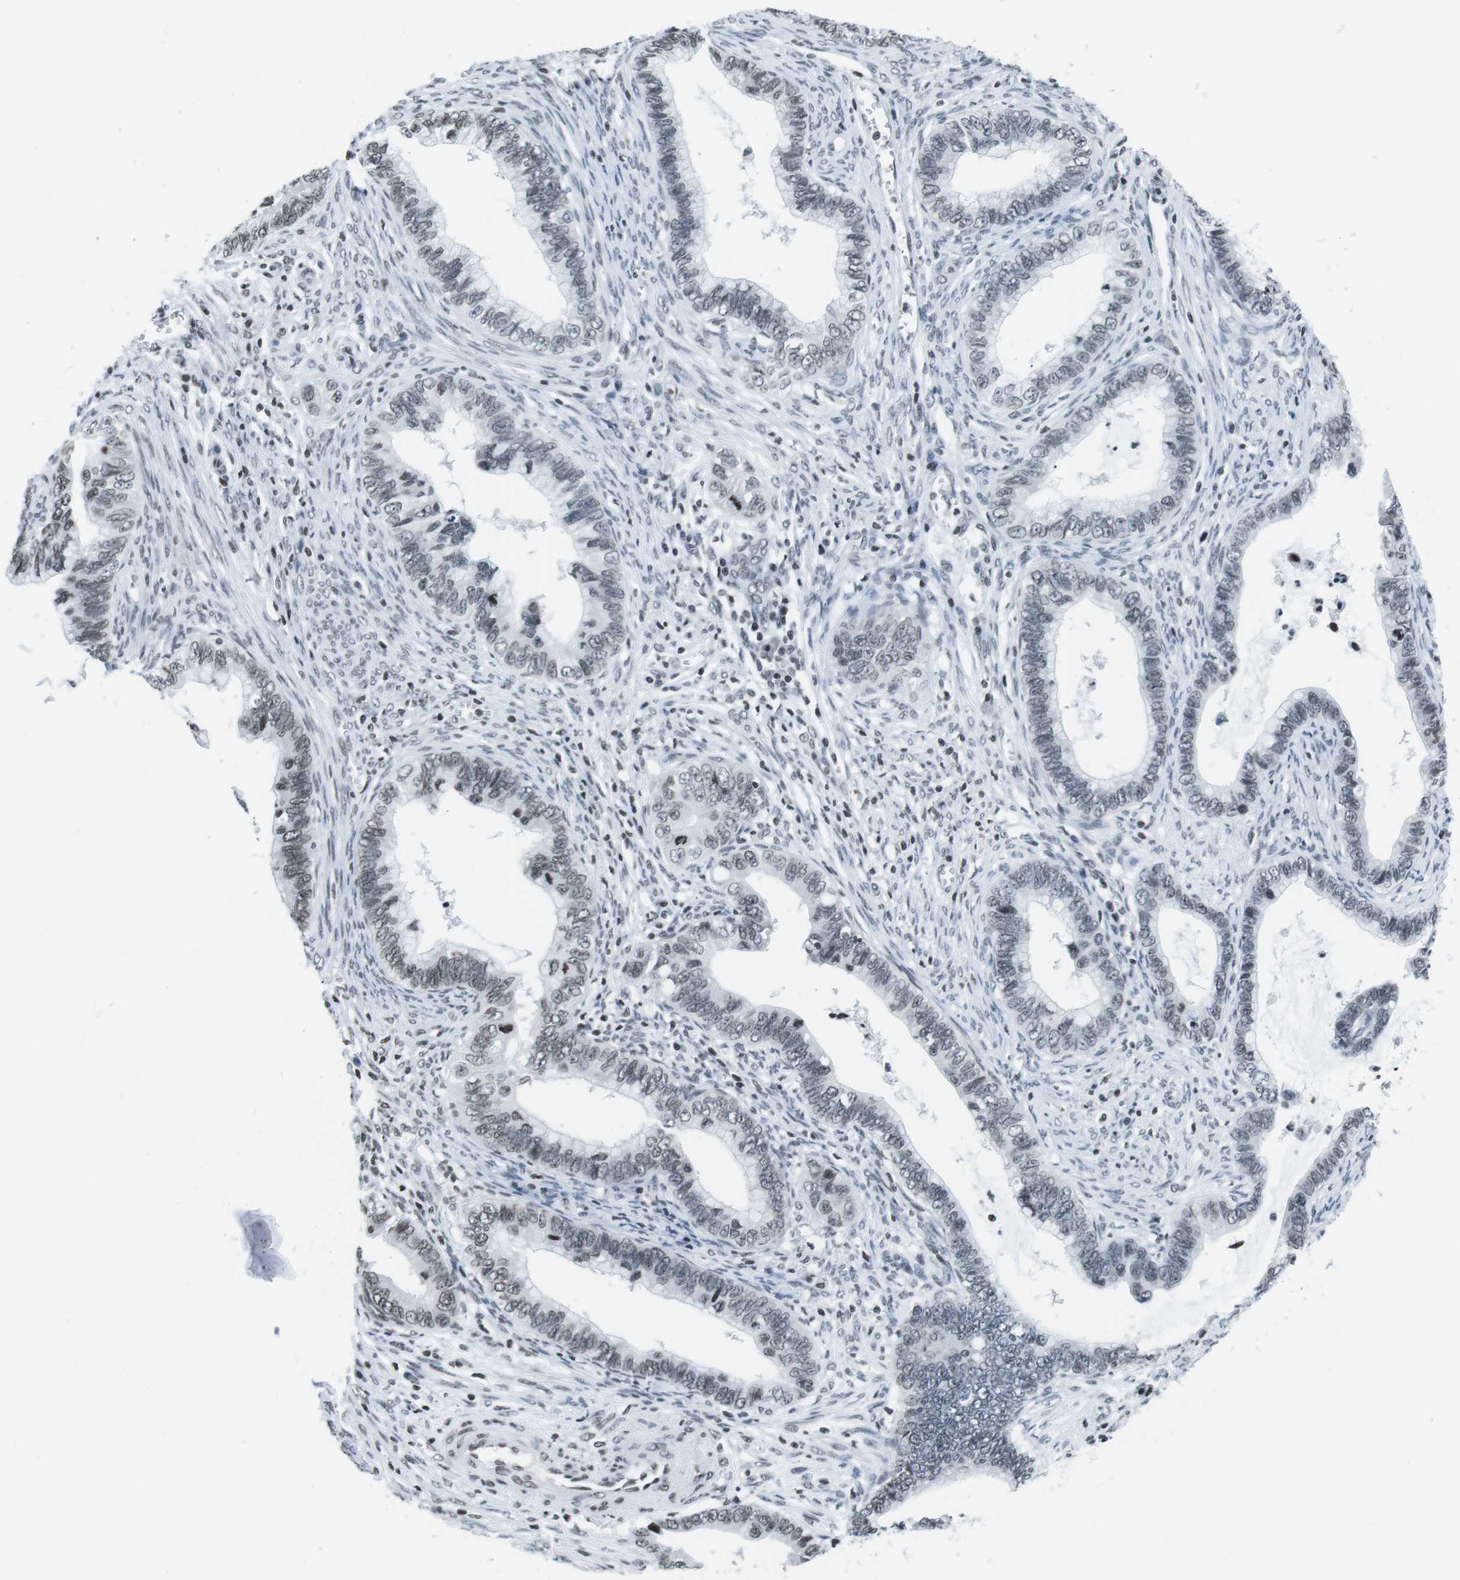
{"staining": {"intensity": "weak", "quantity": "<25%", "location": "nuclear"}, "tissue": "cervical cancer", "cell_type": "Tumor cells", "image_type": "cancer", "snomed": [{"axis": "morphology", "description": "Adenocarcinoma, NOS"}, {"axis": "topography", "description": "Cervix"}], "caption": "The immunohistochemistry histopathology image has no significant staining in tumor cells of cervical adenocarcinoma tissue. The staining is performed using DAB brown chromogen with nuclei counter-stained in using hematoxylin.", "gene": "E2F2", "patient": {"sex": "female", "age": 44}}